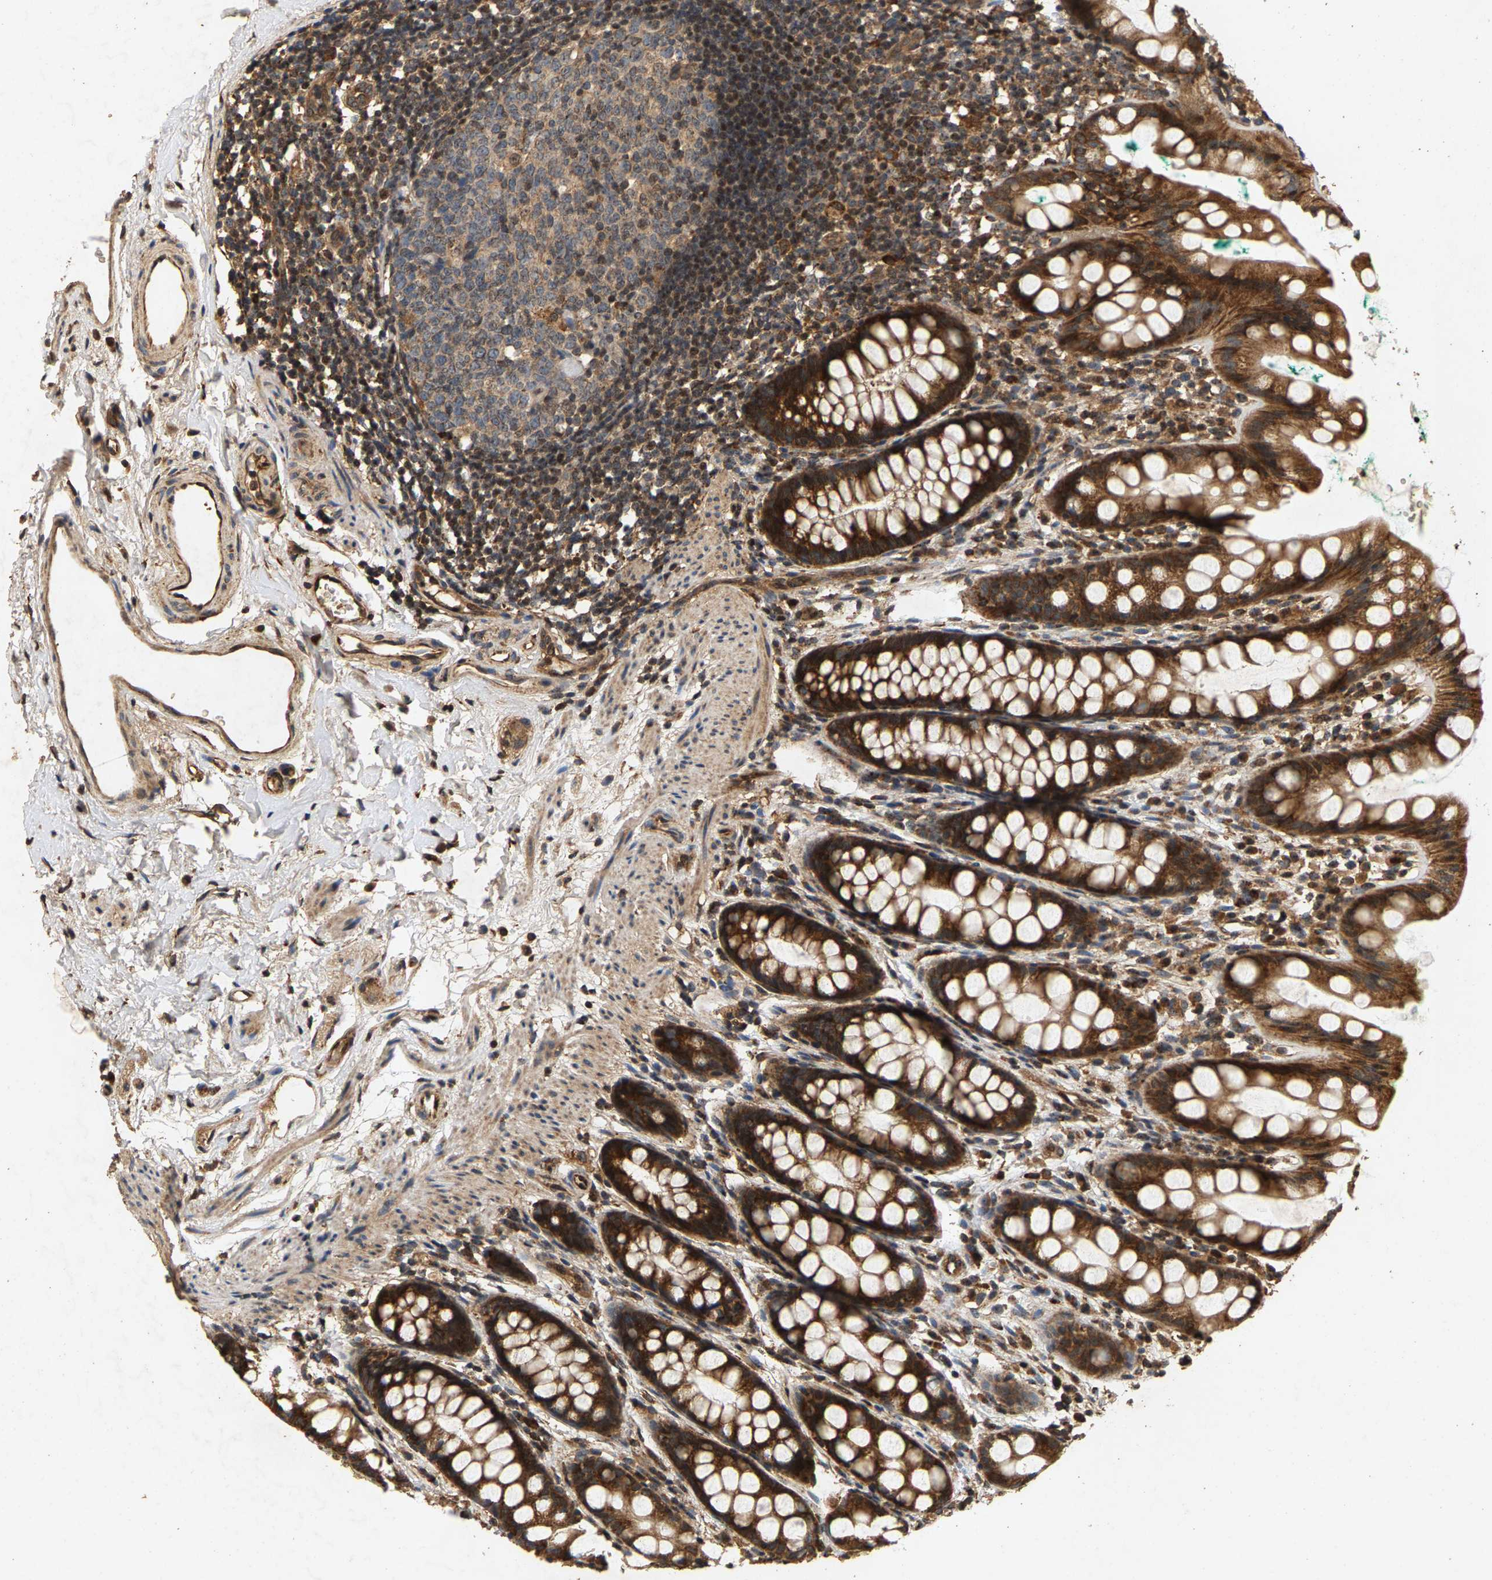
{"staining": {"intensity": "strong", "quantity": ">75%", "location": "cytoplasmic/membranous"}, "tissue": "rectum", "cell_type": "Glandular cells", "image_type": "normal", "snomed": [{"axis": "morphology", "description": "Normal tissue, NOS"}, {"axis": "topography", "description": "Rectum"}], "caption": "Rectum stained with immunohistochemistry reveals strong cytoplasmic/membranous staining in approximately >75% of glandular cells. Nuclei are stained in blue.", "gene": "CIDEC", "patient": {"sex": "female", "age": 65}}